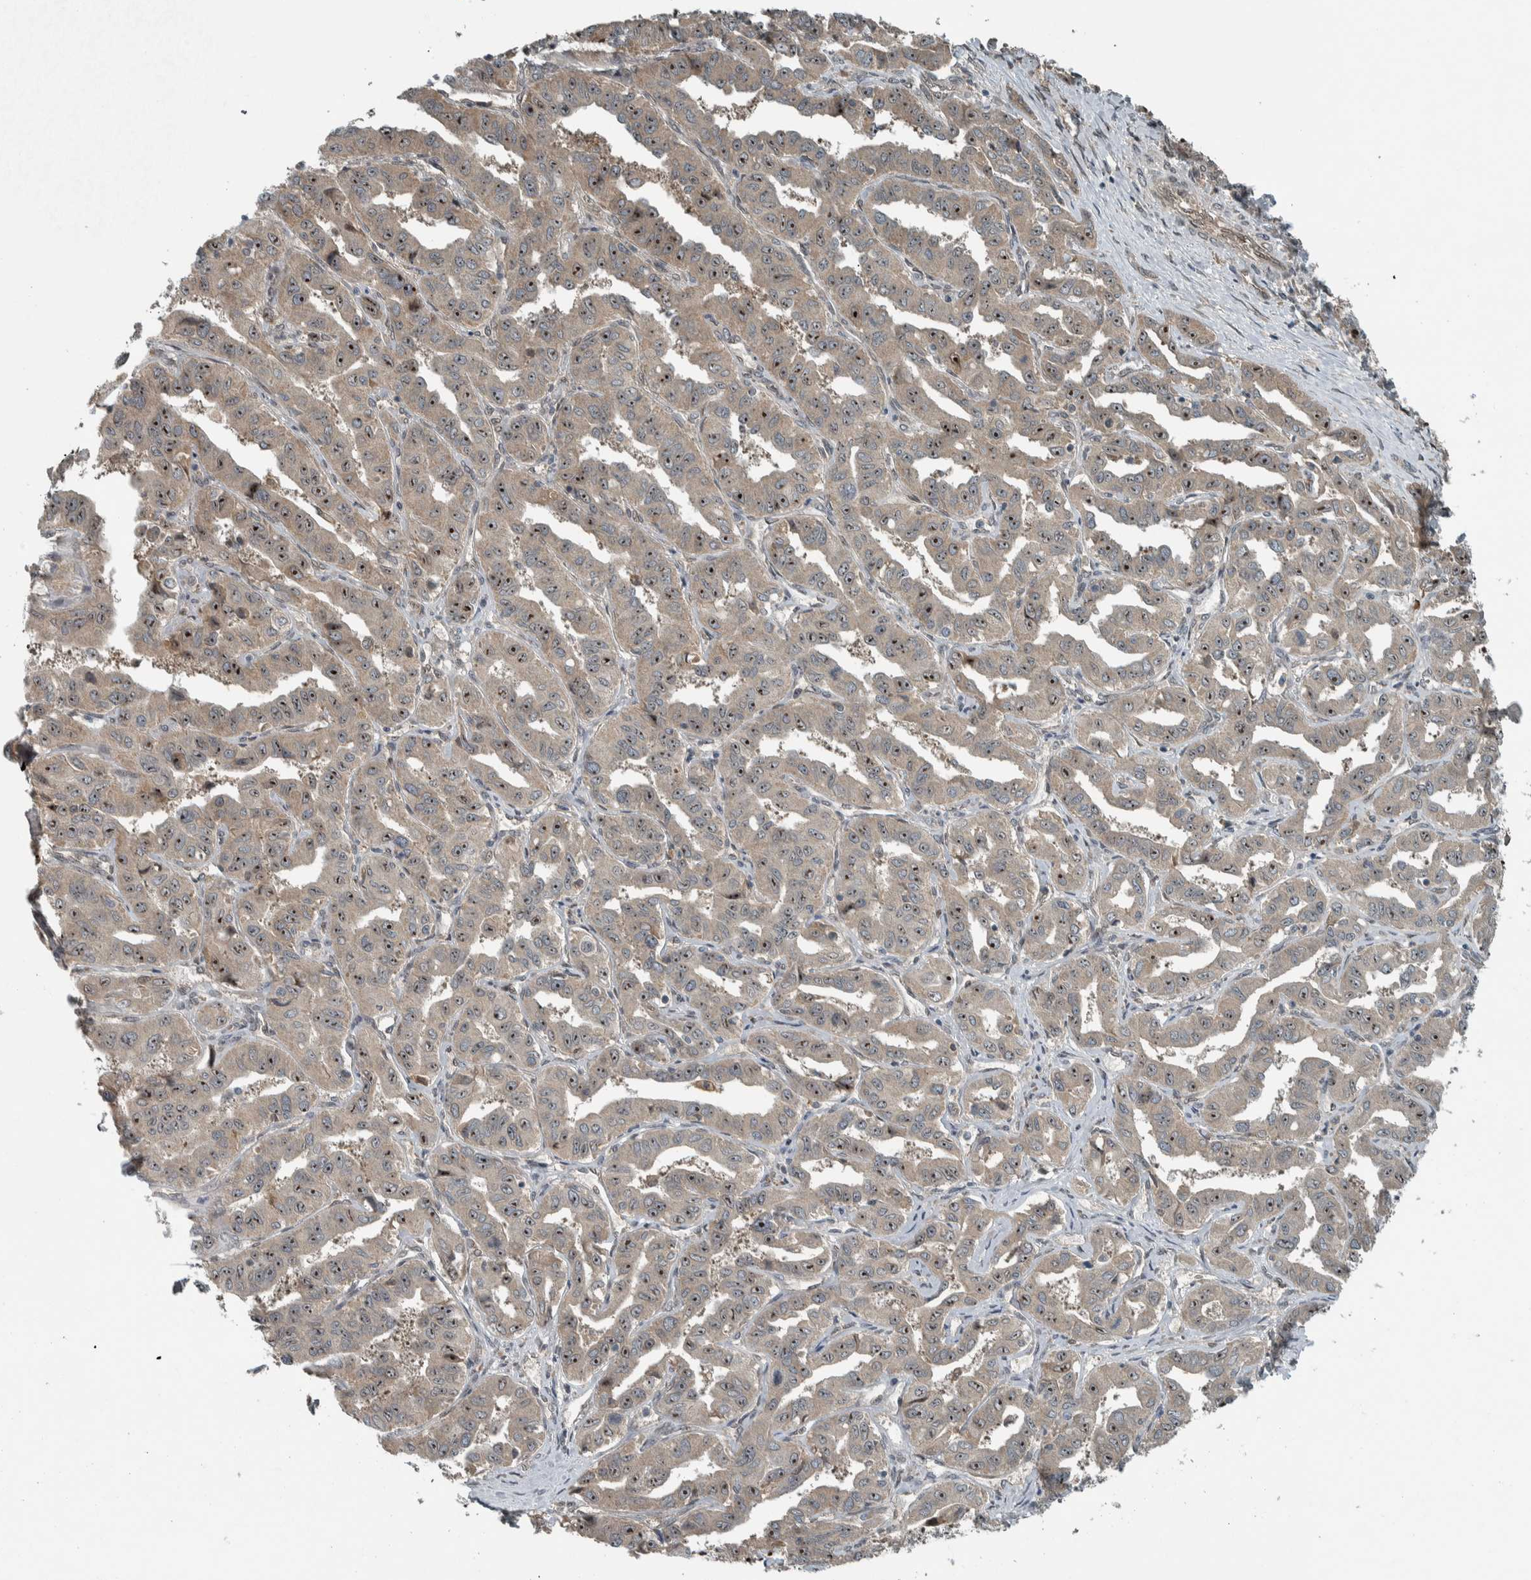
{"staining": {"intensity": "moderate", "quantity": ">75%", "location": "nuclear"}, "tissue": "liver cancer", "cell_type": "Tumor cells", "image_type": "cancer", "snomed": [{"axis": "morphology", "description": "Cholangiocarcinoma"}, {"axis": "topography", "description": "Liver"}], "caption": "A histopathology image of liver cancer (cholangiocarcinoma) stained for a protein reveals moderate nuclear brown staining in tumor cells.", "gene": "XPO5", "patient": {"sex": "male", "age": 59}}